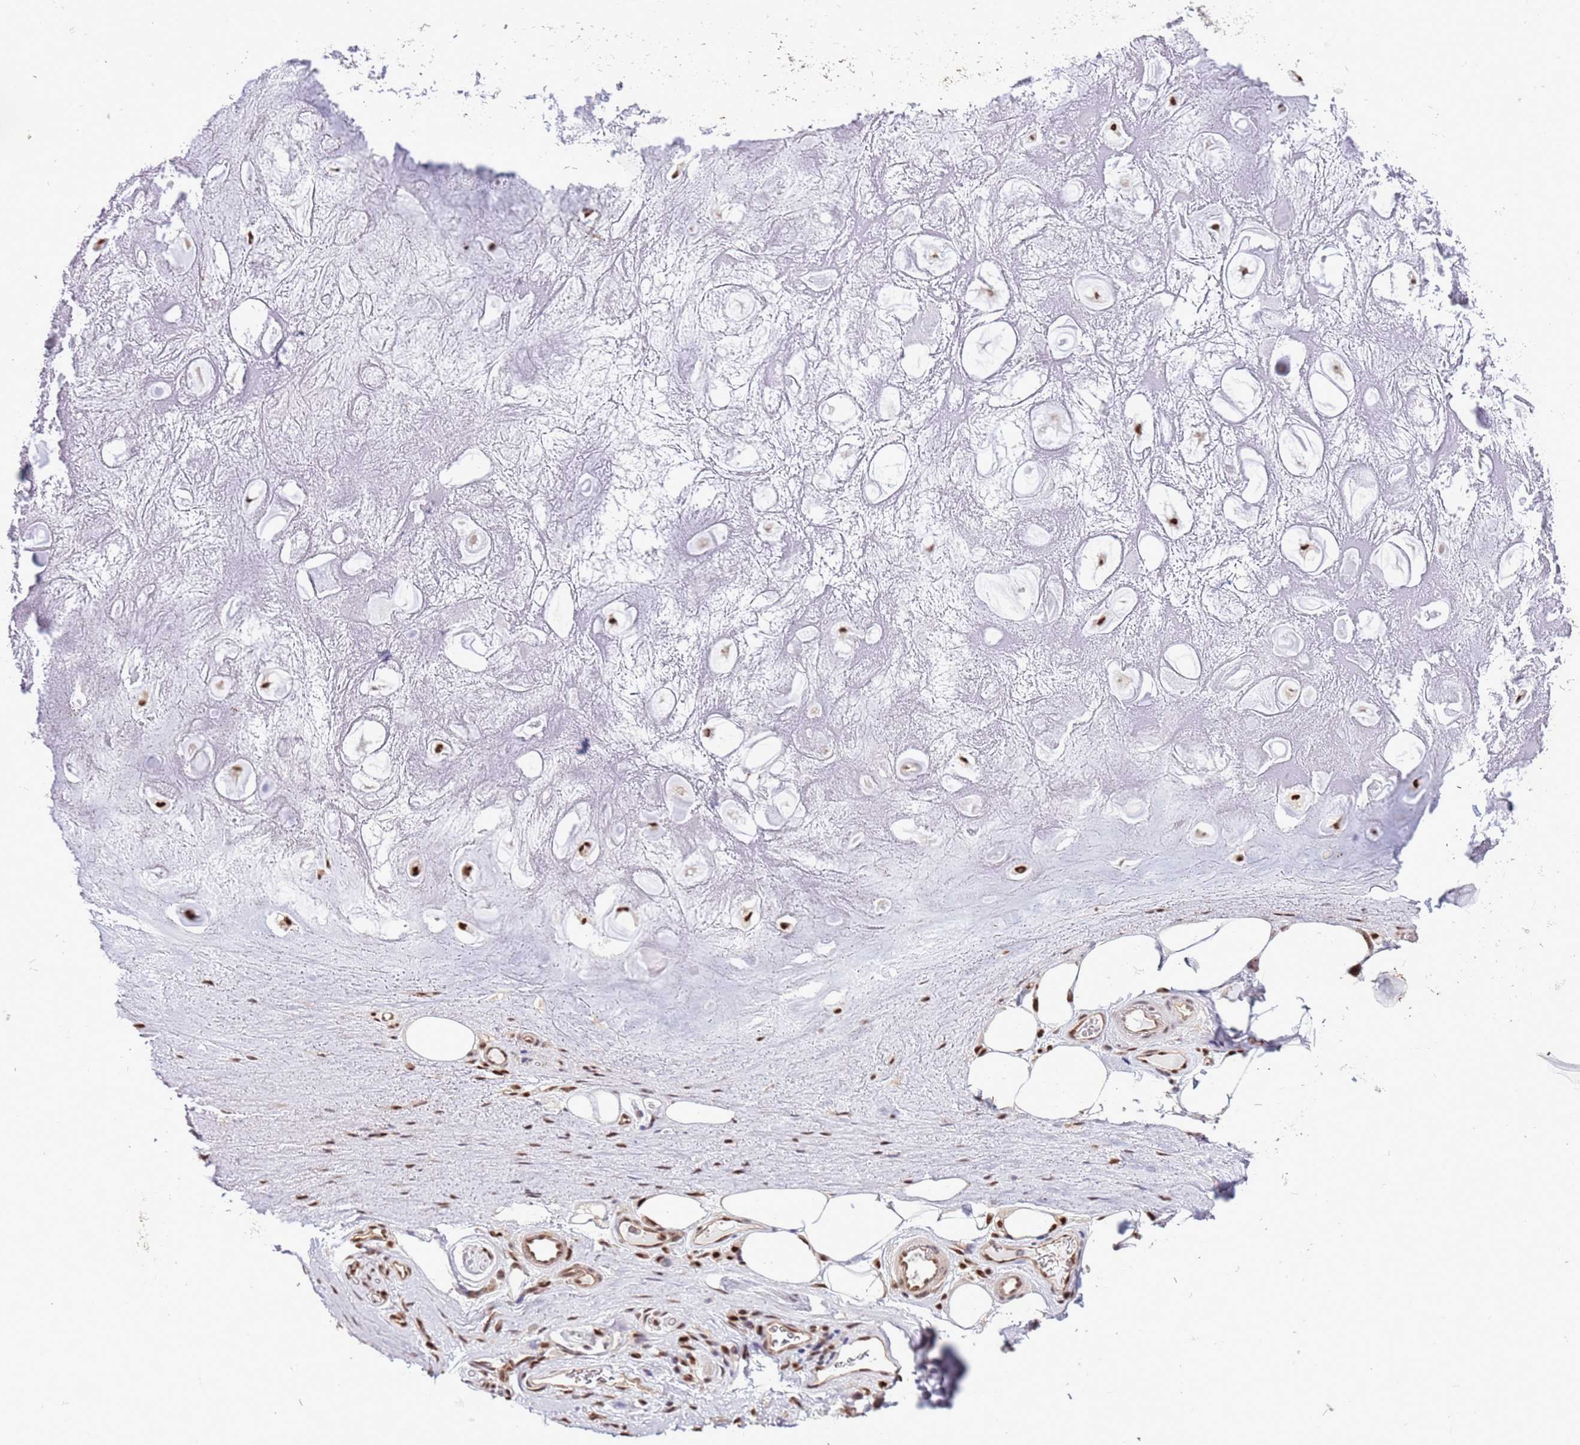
{"staining": {"intensity": "moderate", "quantity": ">75%", "location": "nuclear"}, "tissue": "adipose tissue", "cell_type": "Adipocytes", "image_type": "normal", "snomed": [{"axis": "morphology", "description": "Normal tissue, NOS"}, {"axis": "topography", "description": "Cartilage tissue"}], "caption": "A high-resolution micrograph shows IHC staining of unremarkable adipose tissue, which exhibits moderate nuclear expression in about >75% of adipocytes. (DAB (3,3'-diaminobenzidine) = brown stain, brightfield microscopy at high magnification).", "gene": "PRPF6", "patient": {"sex": "male", "age": 81}}